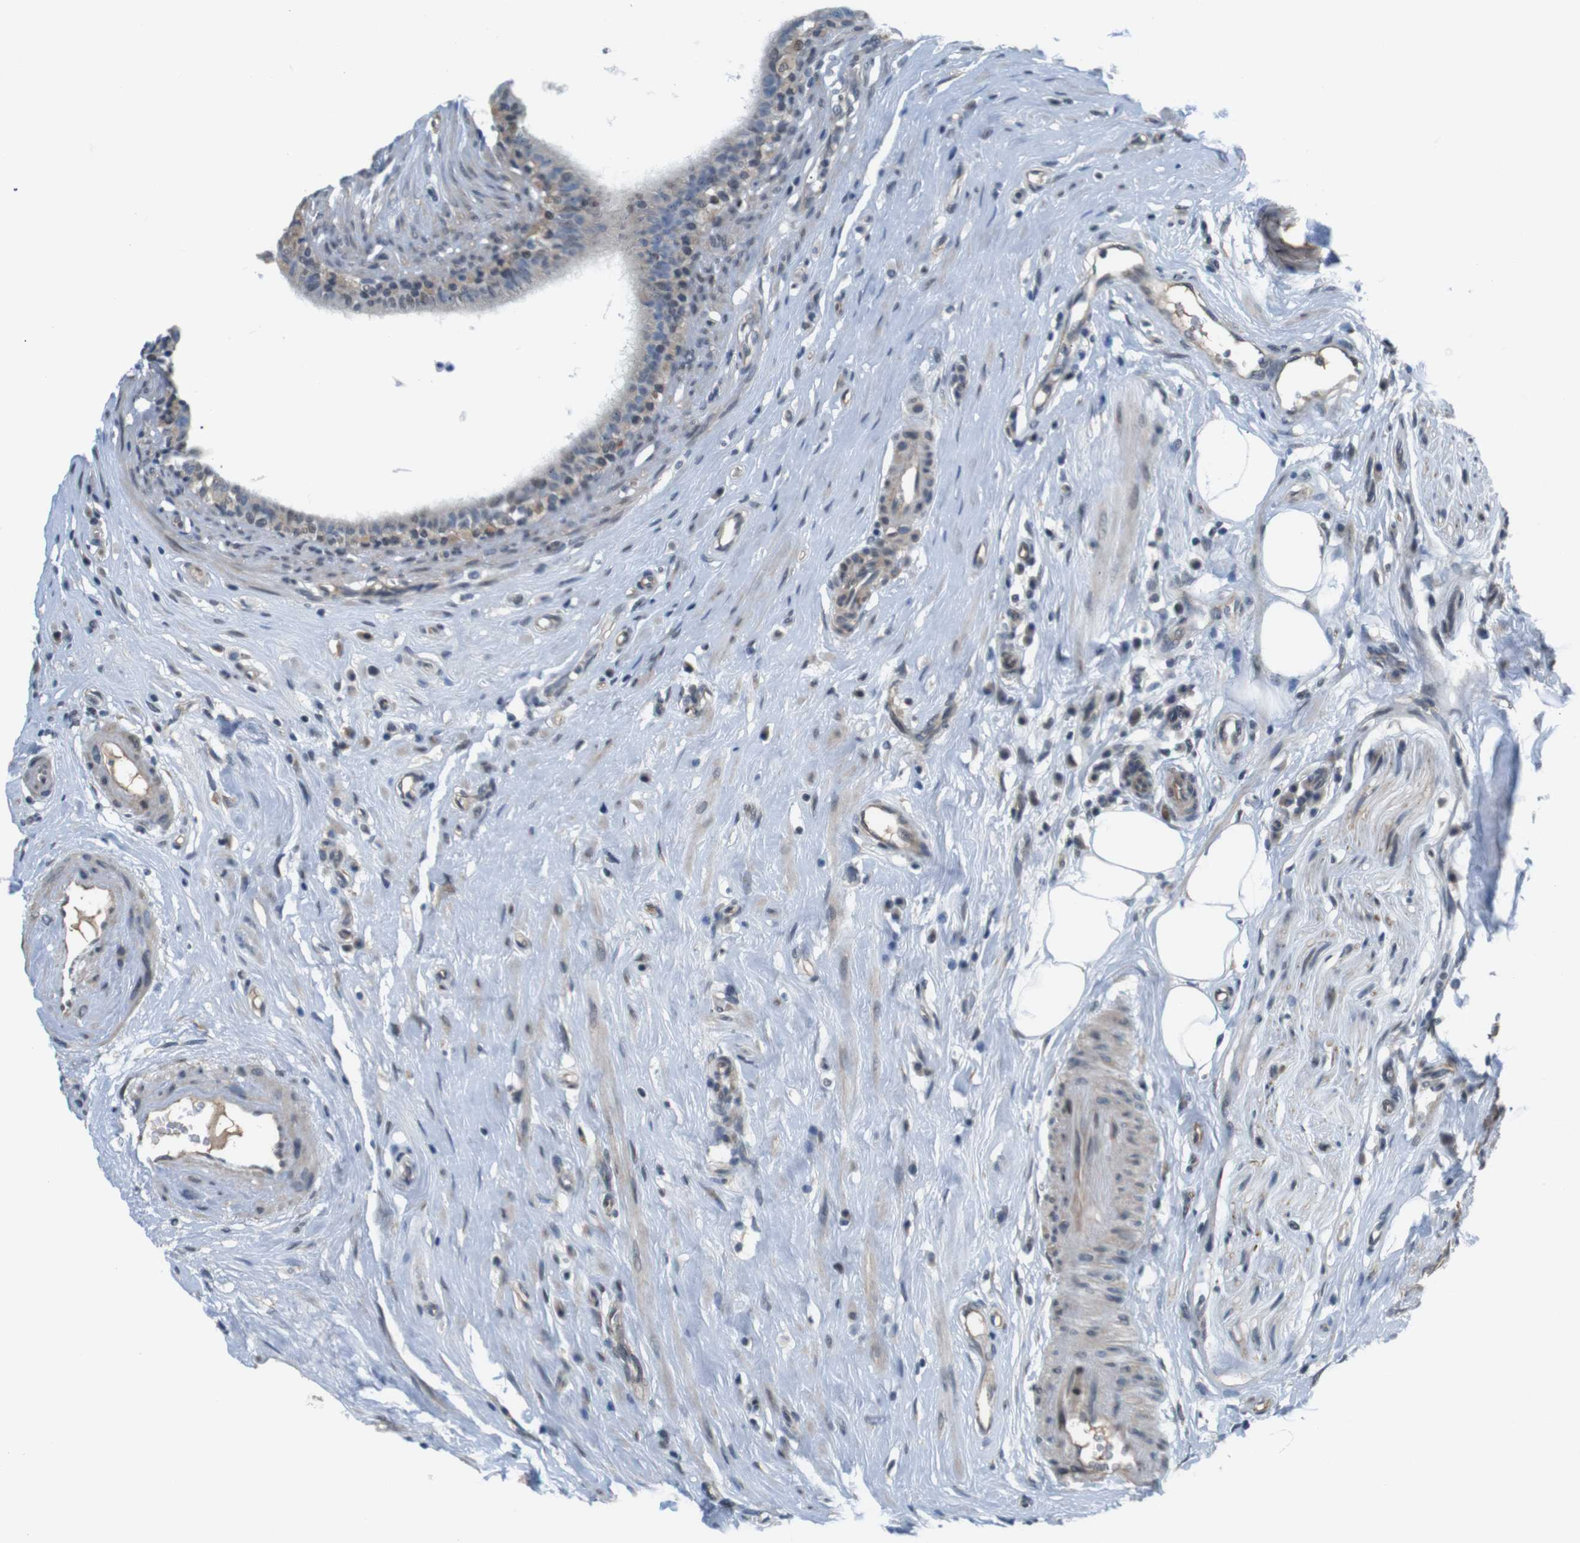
{"staining": {"intensity": "moderate", "quantity": "<25%", "location": "nuclear"}, "tissue": "epididymis", "cell_type": "Glandular cells", "image_type": "normal", "snomed": [{"axis": "morphology", "description": "Normal tissue, NOS"}, {"axis": "morphology", "description": "Inflammation, NOS"}, {"axis": "topography", "description": "Epididymis"}], "caption": "The histopathology image displays staining of normal epididymis, revealing moderate nuclear protein staining (brown color) within glandular cells.", "gene": "SMCO2", "patient": {"sex": "male", "age": 84}}